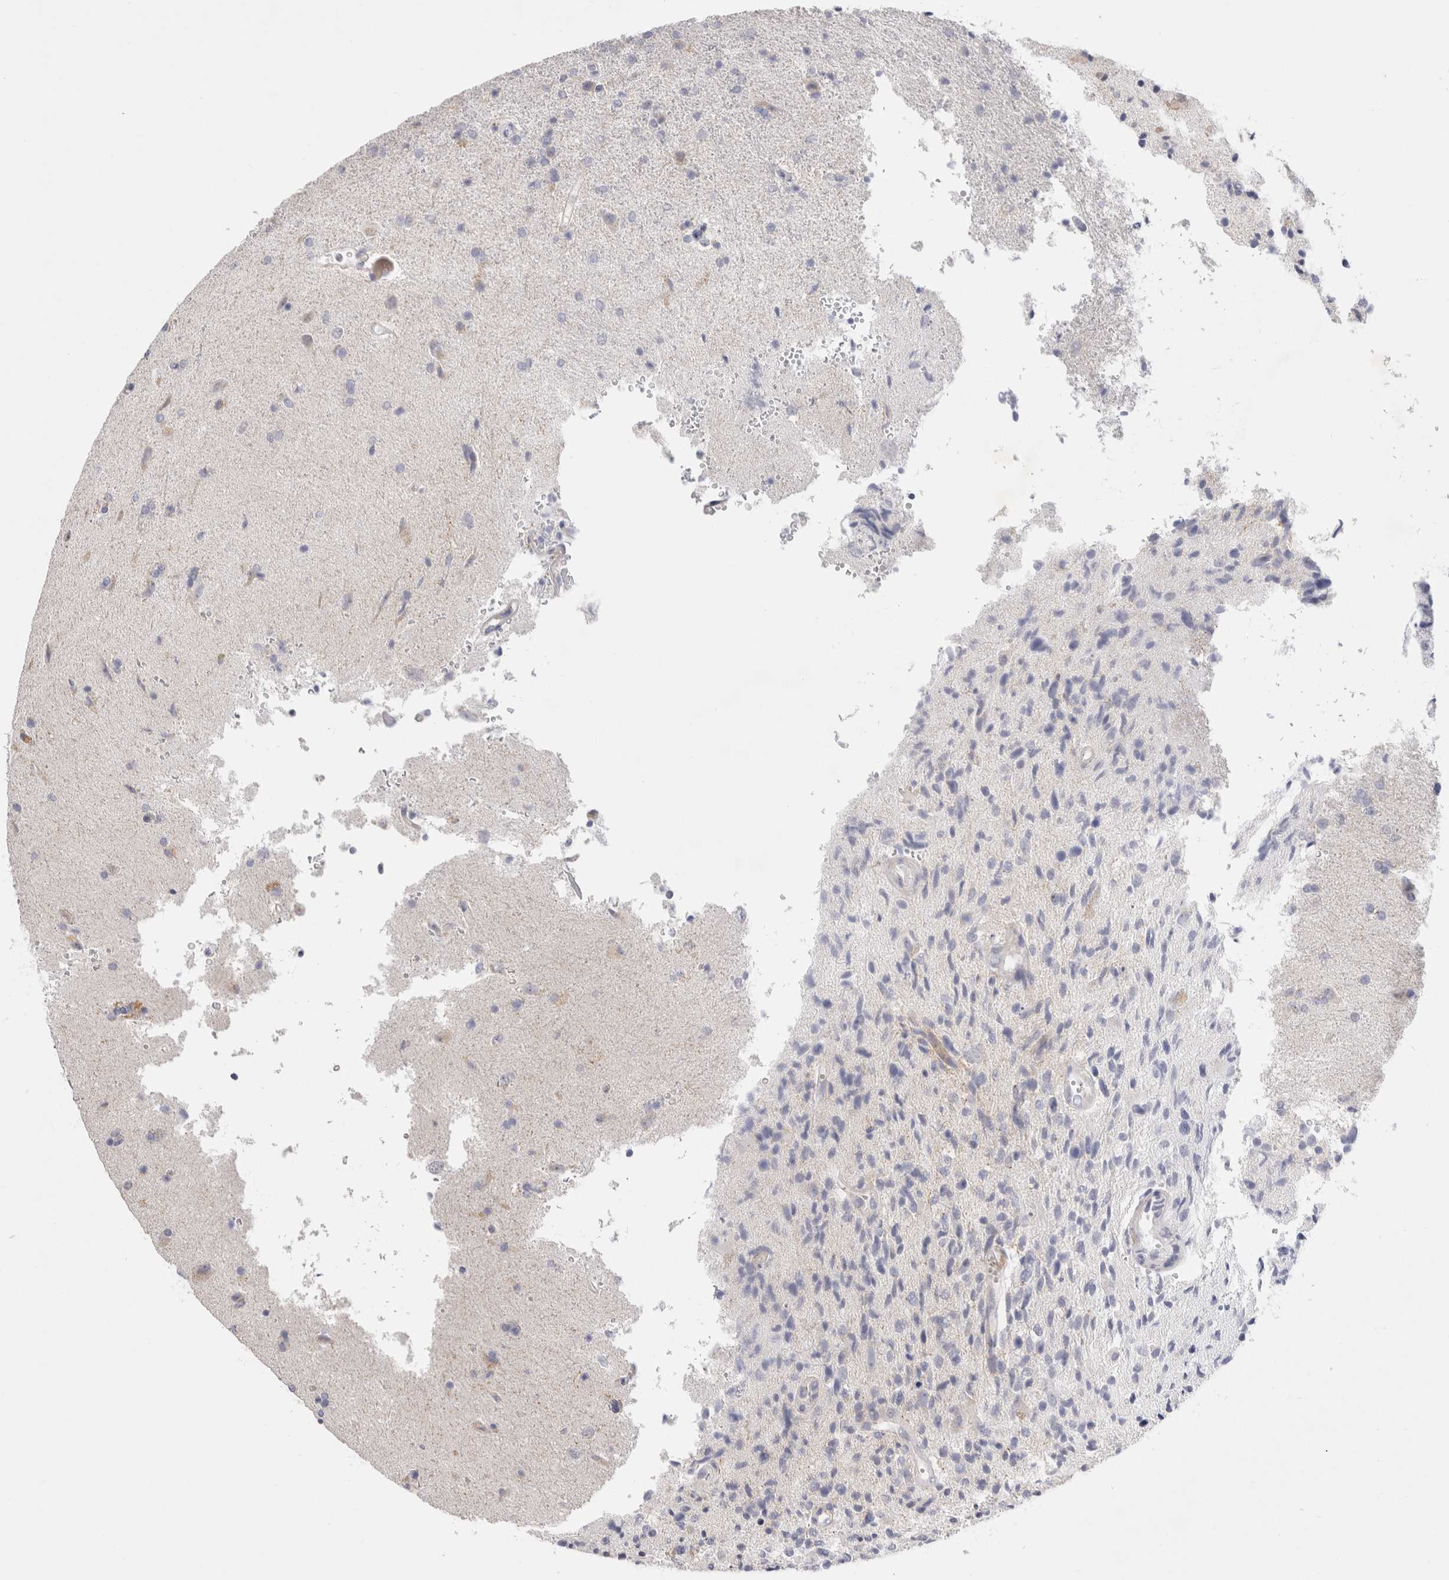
{"staining": {"intensity": "negative", "quantity": "none", "location": "none"}, "tissue": "glioma", "cell_type": "Tumor cells", "image_type": "cancer", "snomed": [{"axis": "morphology", "description": "Glioma, malignant, High grade"}, {"axis": "topography", "description": "Brain"}], "caption": "Glioma was stained to show a protein in brown. There is no significant expression in tumor cells. (DAB (3,3'-diaminobenzidine) immunohistochemistry, high magnification).", "gene": "SPINK2", "patient": {"sex": "male", "age": 72}}